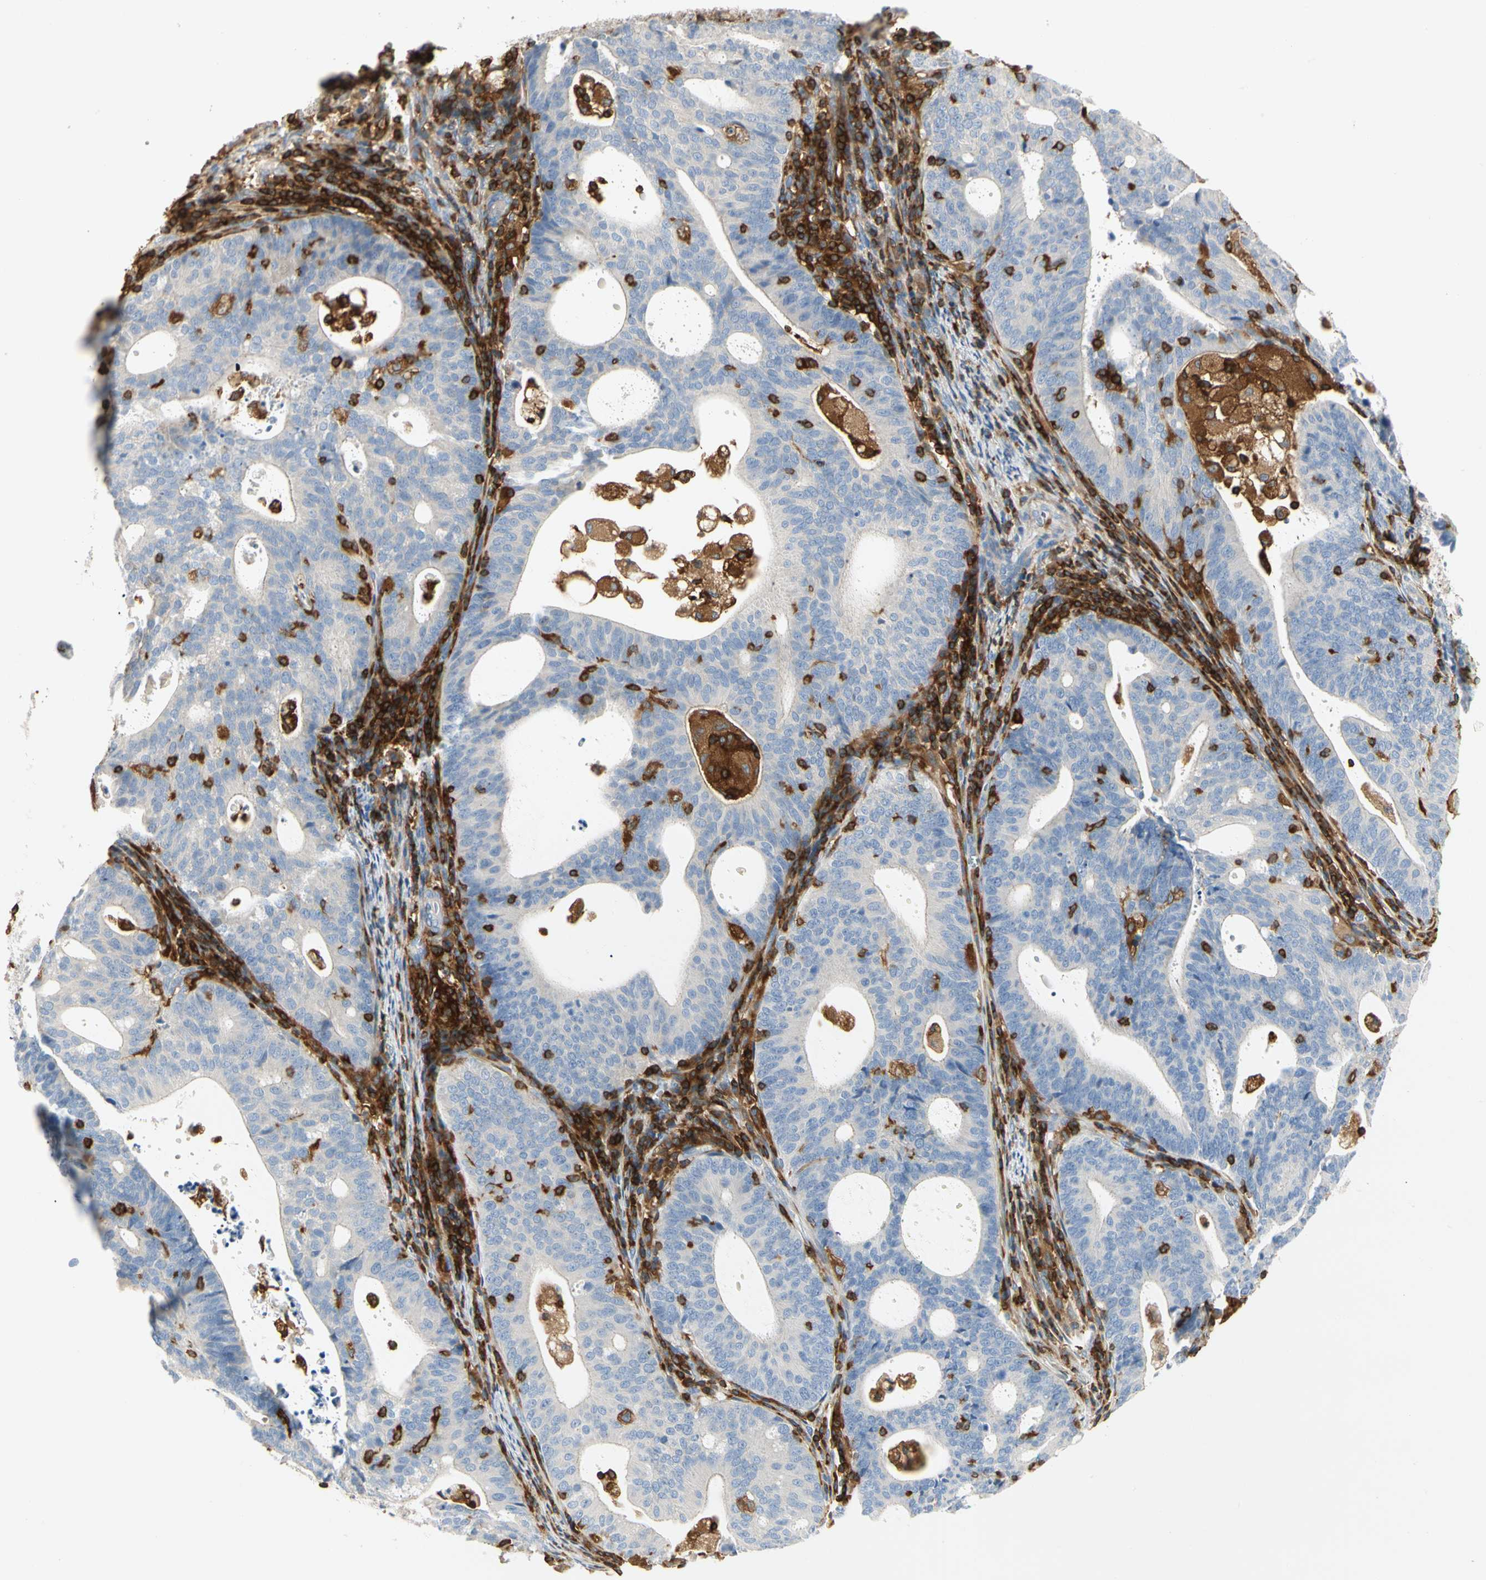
{"staining": {"intensity": "negative", "quantity": "none", "location": "none"}, "tissue": "endometrial cancer", "cell_type": "Tumor cells", "image_type": "cancer", "snomed": [{"axis": "morphology", "description": "Adenocarcinoma, NOS"}, {"axis": "topography", "description": "Uterus"}], "caption": "Histopathology image shows no significant protein expression in tumor cells of endometrial cancer (adenocarcinoma).", "gene": "FMNL1", "patient": {"sex": "female", "age": 83}}